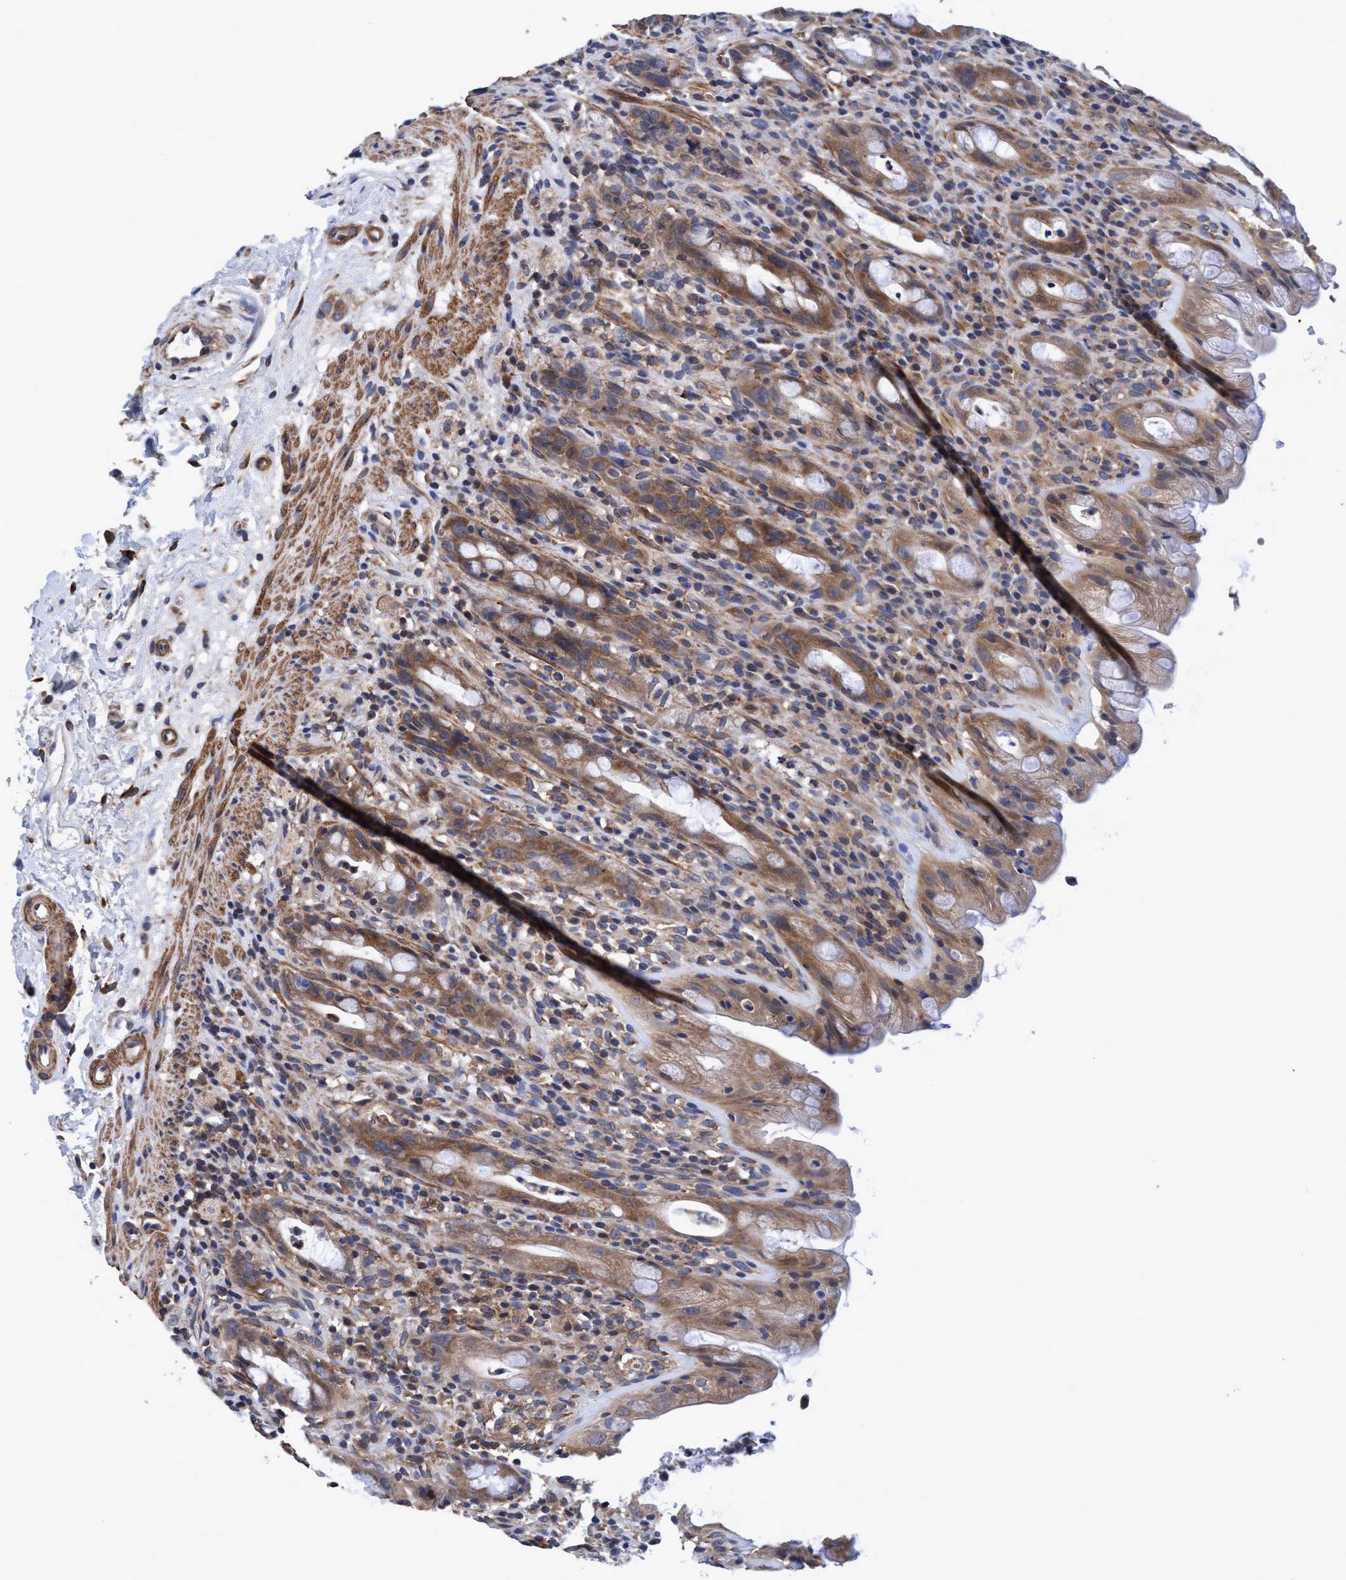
{"staining": {"intensity": "moderate", "quantity": ">75%", "location": "cytoplasmic/membranous"}, "tissue": "rectum", "cell_type": "Glandular cells", "image_type": "normal", "snomed": [{"axis": "morphology", "description": "Normal tissue, NOS"}, {"axis": "topography", "description": "Rectum"}], "caption": "Rectum stained with a brown dye displays moderate cytoplasmic/membranous positive expression in about >75% of glandular cells.", "gene": "CALCOCO2", "patient": {"sex": "male", "age": 44}}